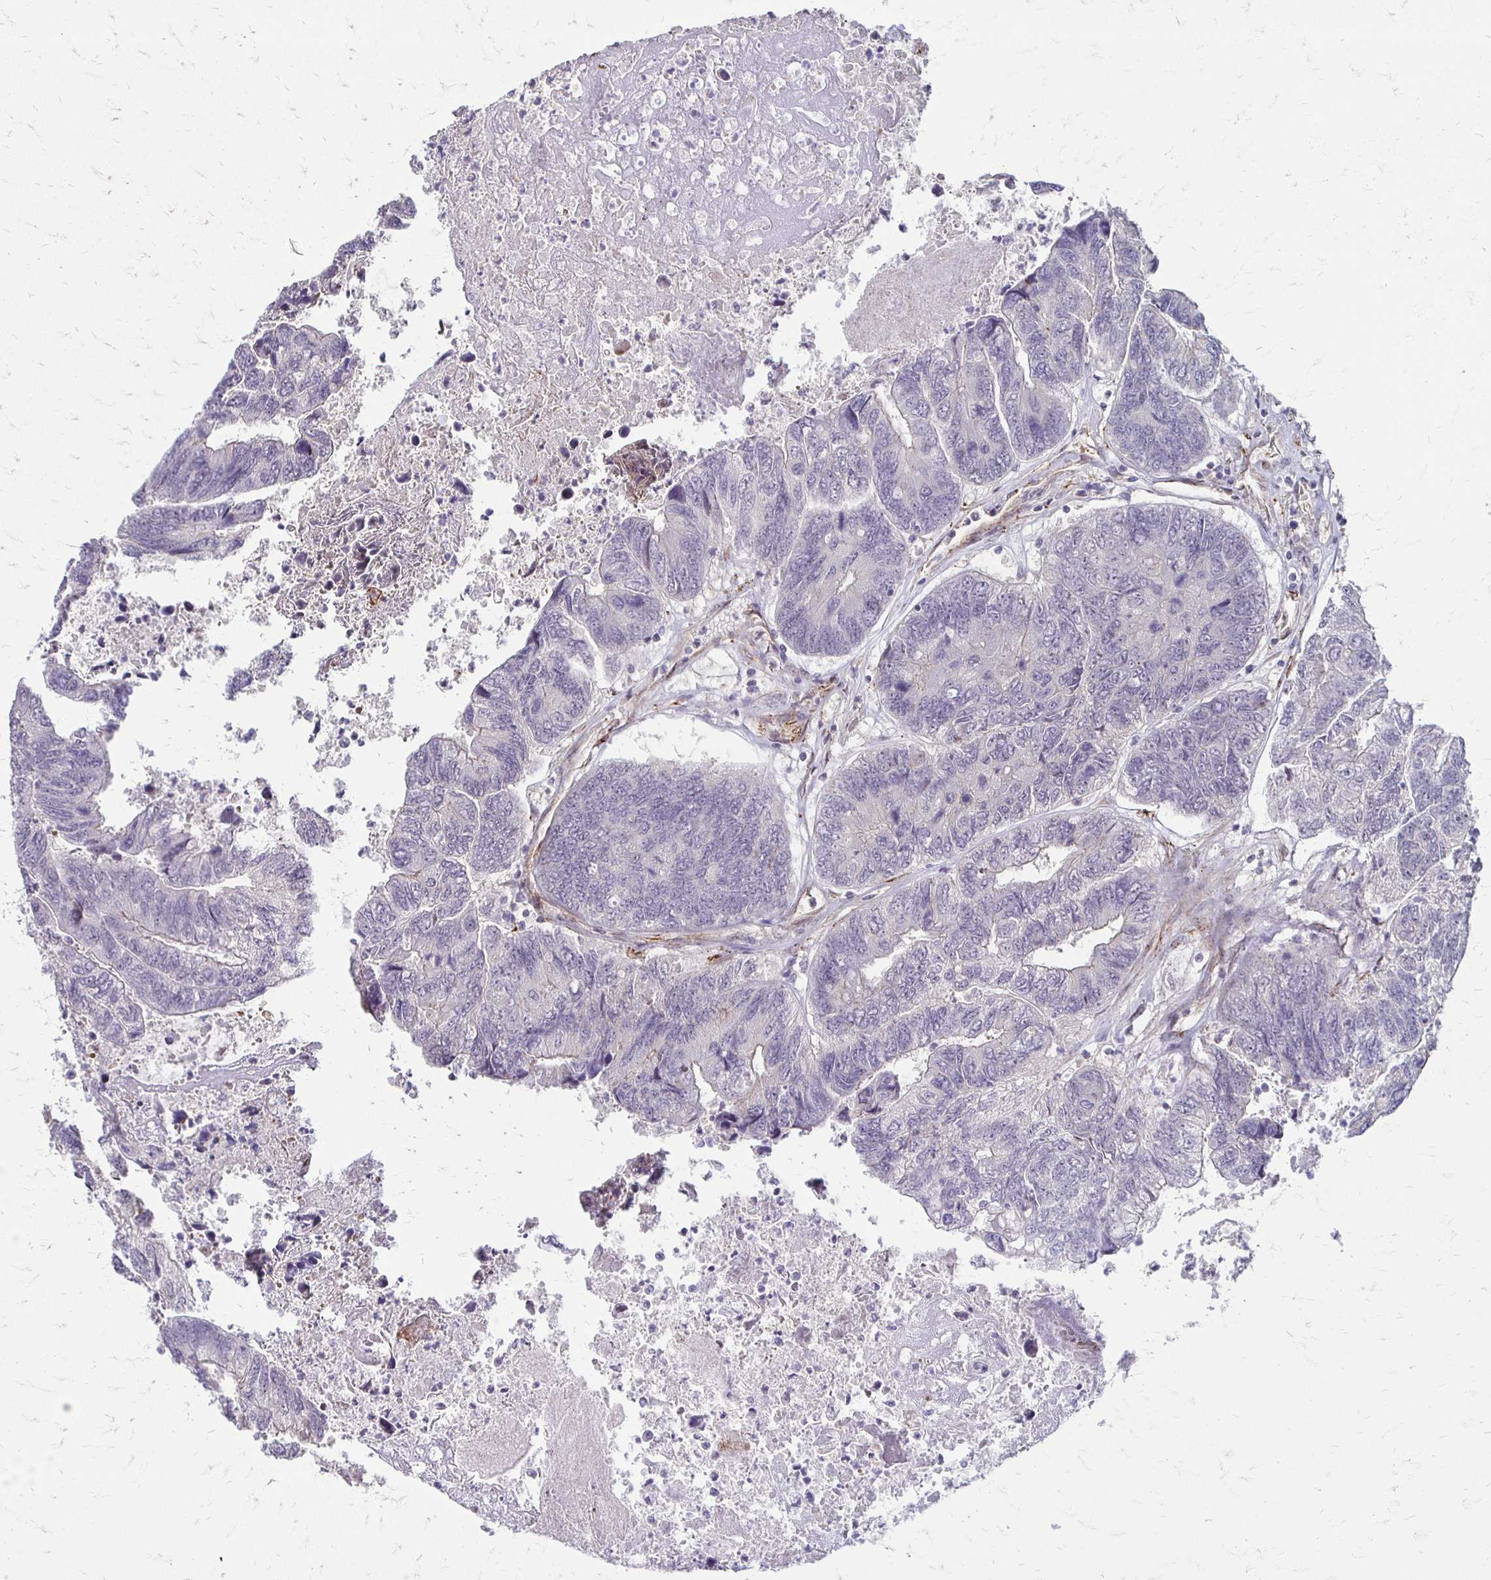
{"staining": {"intensity": "negative", "quantity": "none", "location": "none"}, "tissue": "colorectal cancer", "cell_type": "Tumor cells", "image_type": "cancer", "snomed": [{"axis": "morphology", "description": "Adenocarcinoma, NOS"}, {"axis": "topography", "description": "Colon"}], "caption": "An image of colorectal cancer (adenocarcinoma) stained for a protein displays no brown staining in tumor cells.", "gene": "CFL2", "patient": {"sex": "female", "age": 67}}